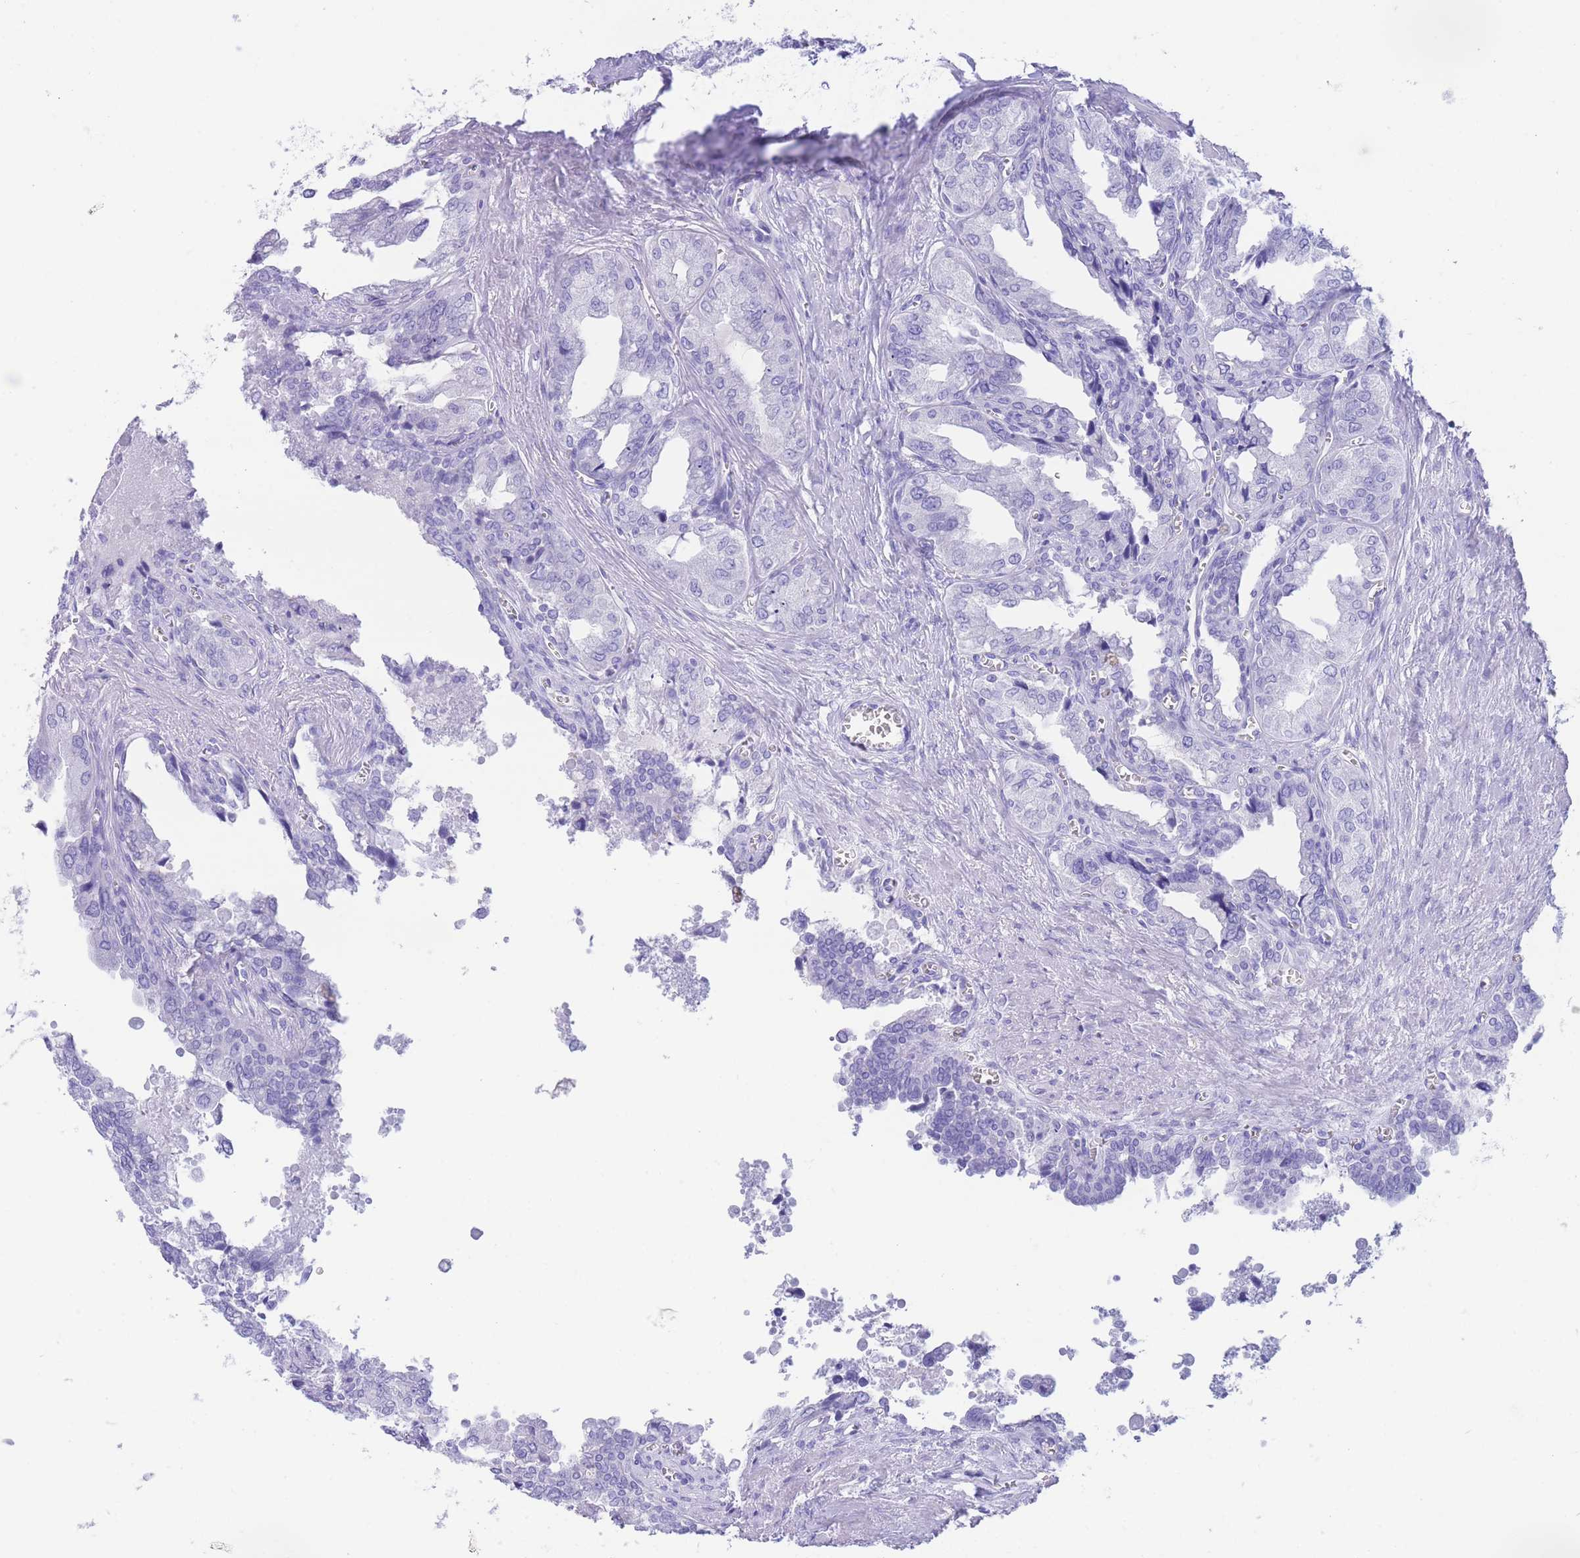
{"staining": {"intensity": "negative", "quantity": "none", "location": "none"}, "tissue": "seminal vesicle", "cell_type": "Glandular cells", "image_type": "normal", "snomed": [{"axis": "morphology", "description": "Normal tissue, NOS"}, {"axis": "topography", "description": "Seminal veicle"}], "caption": "This is an IHC image of unremarkable seminal vesicle. There is no positivity in glandular cells.", "gene": "SLCO1B1", "patient": {"sex": "male", "age": 67}}